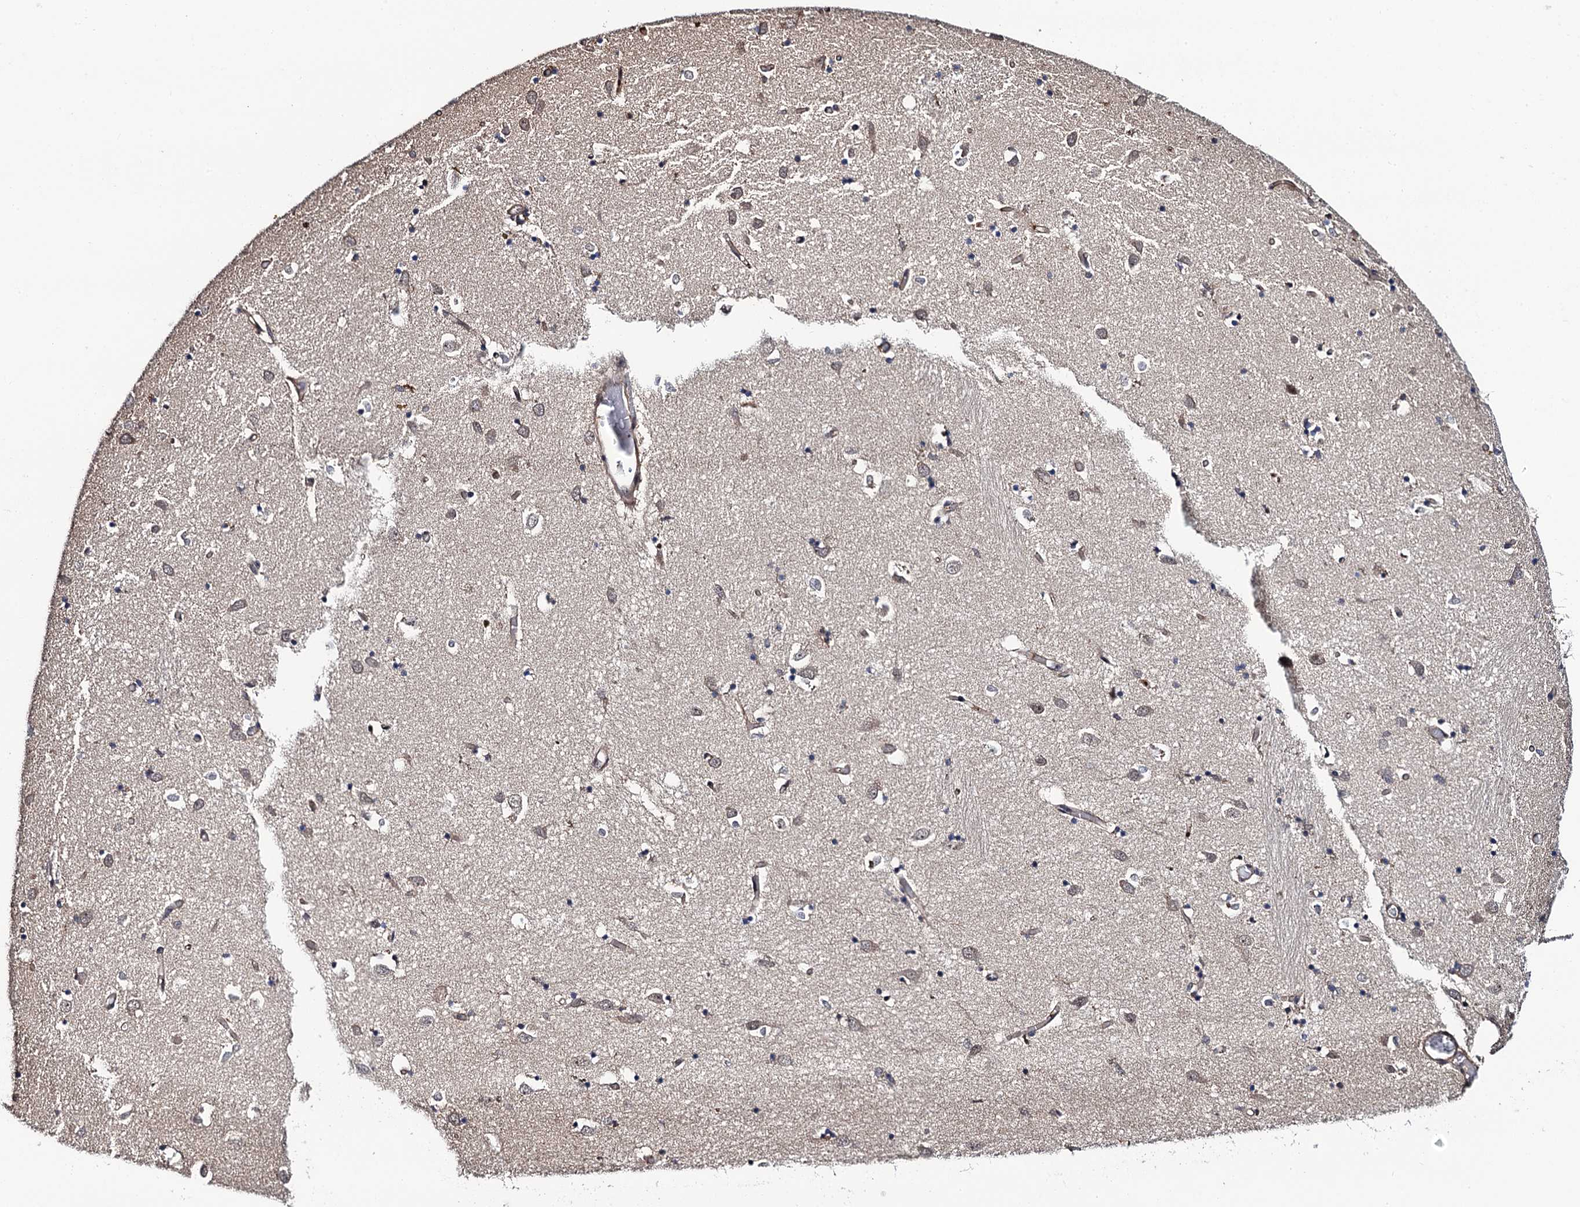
{"staining": {"intensity": "negative", "quantity": "none", "location": "none"}, "tissue": "caudate", "cell_type": "Glial cells", "image_type": "normal", "snomed": [{"axis": "morphology", "description": "Normal tissue, NOS"}, {"axis": "topography", "description": "Lateral ventricle wall"}], "caption": "High magnification brightfield microscopy of normal caudate stained with DAB (brown) and counterstained with hematoxylin (blue): glial cells show no significant positivity.", "gene": "CDC23", "patient": {"sex": "male", "age": 70}}